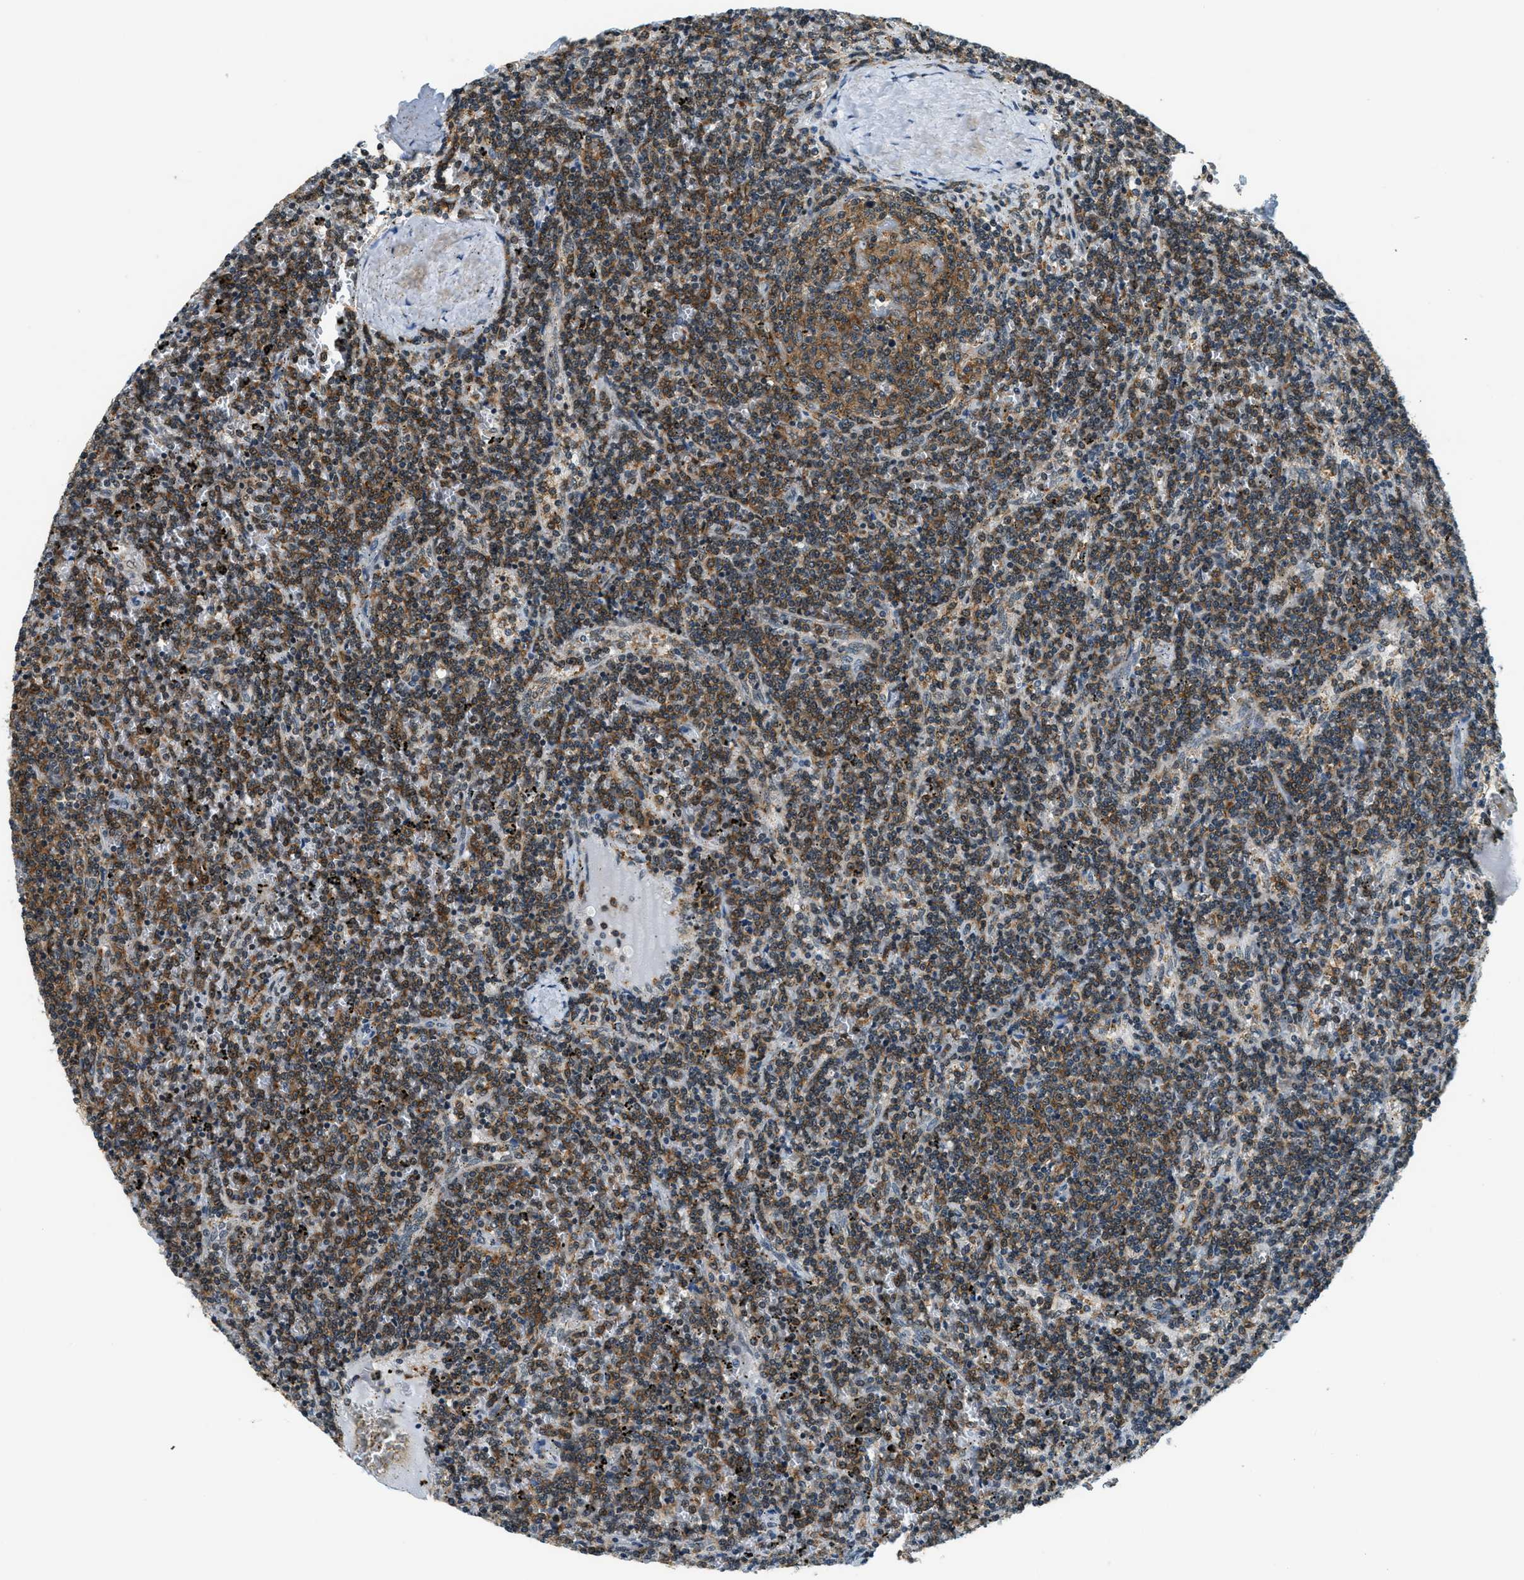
{"staining": {"intensity": "moderate", "quantity": "25%-75%", "location": "cytoplasmic/membranous"}, "tissue": "lymphoma", "cell_type": "Tumor cells", "image_type": "cancer", "snomed": [{"axis": "morphology", "description": "Malignant lymphoma, non-Hodgkin's type, Low grade"}, {"axis": "topography", "description": "Spleen"}], "caption": "Moderate cytoplasmic/membranous protein expression is appreciated in approximately 25%-75% of tumor cells in lymphoma. The protein is shown in brown color, while the nuclei are stained blue.", "gene": "RAB11FIP1", "patient": {"sex": "female", "age": 50}}